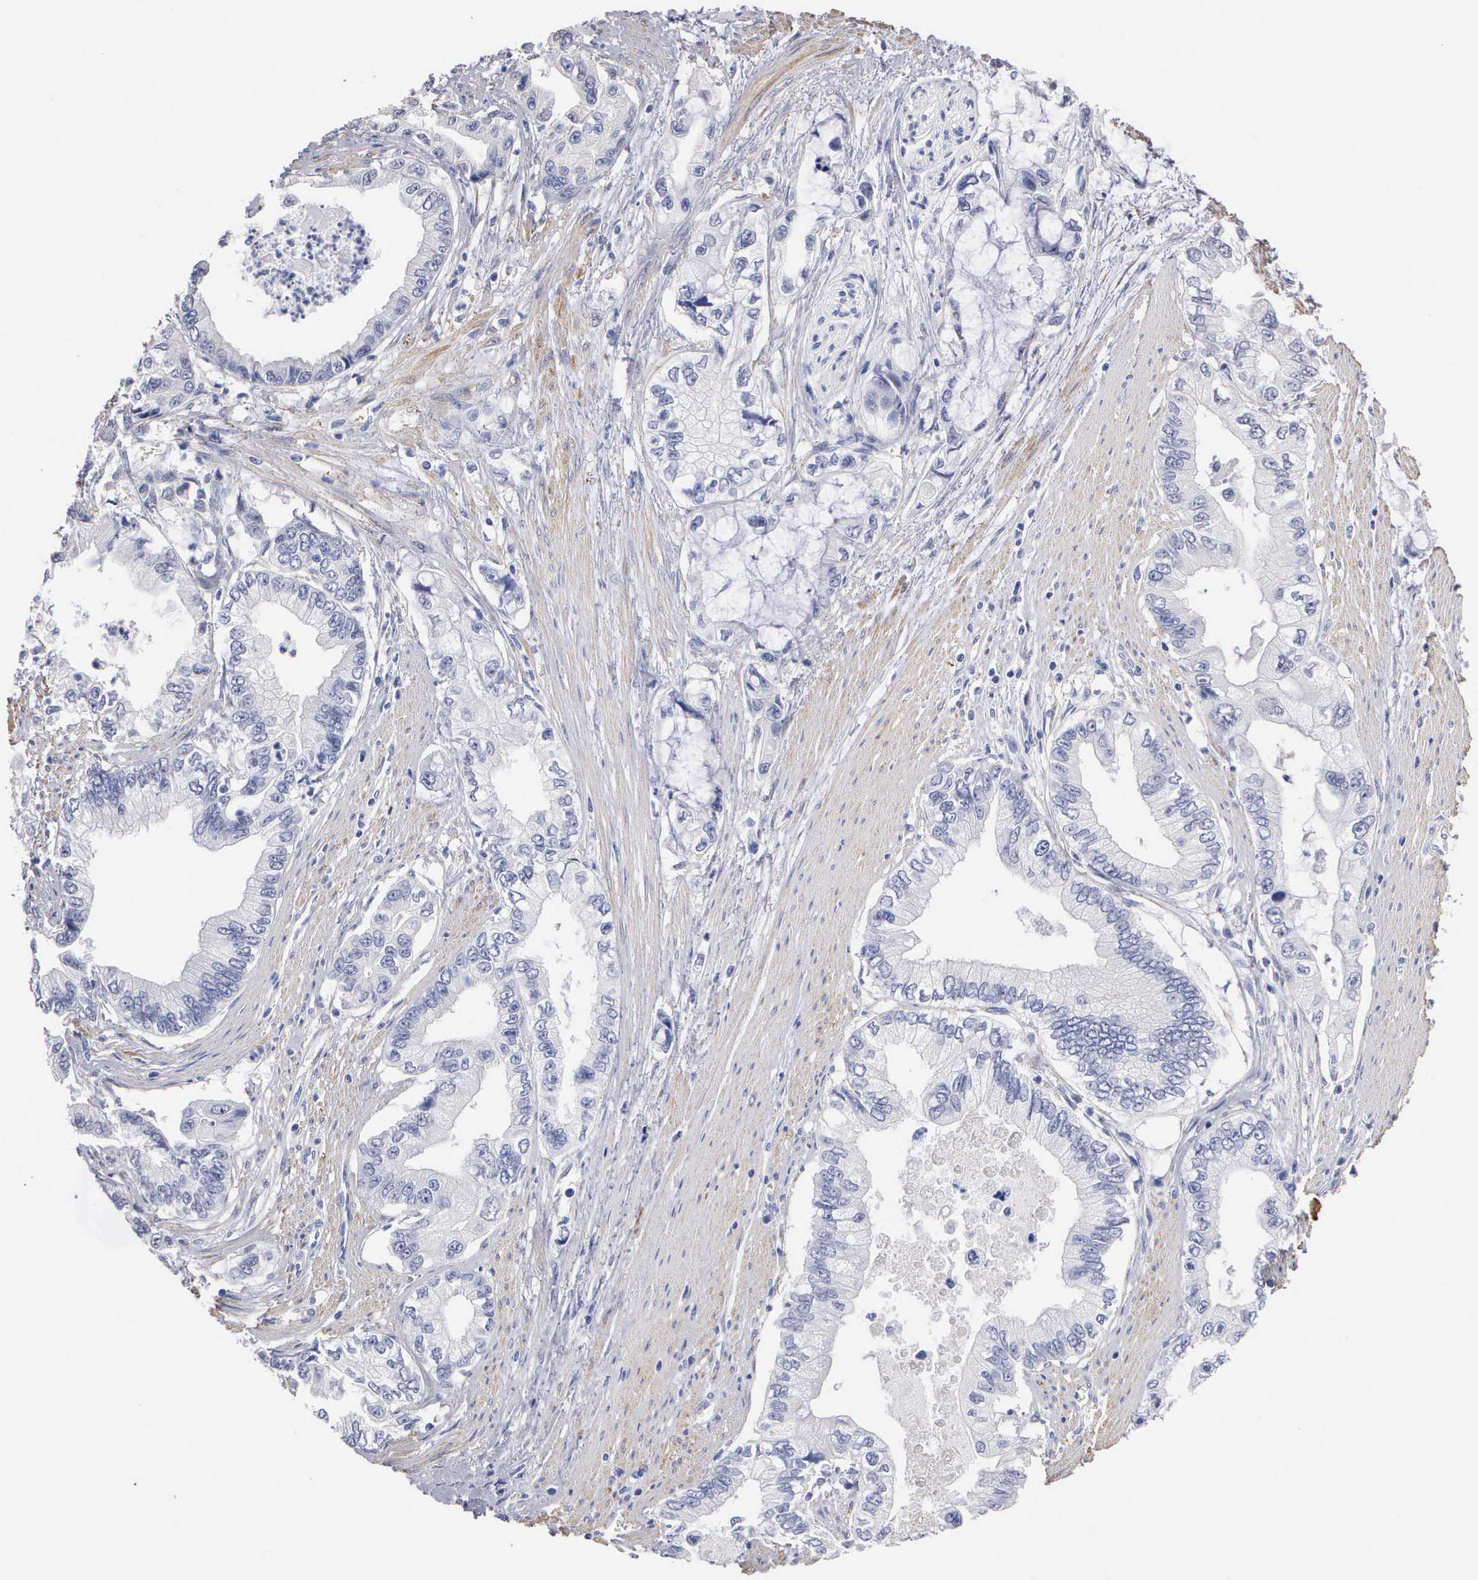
{"staining": {"intensity": "negative", "quantity": "none", "location": "none"}, "tissue": "pancreatic cancer", "cell_type": "Tumor cells", "image_type": "cancer", "snomed": [{"axis": "morphology", "description": "Adenocarcinoma, NOS"}, {"axis": "topography", "description": "Pancreas"}, {"axis": "topography", "description": "Stomach, upper"}], "caption": "High power microscopy histopathology image of an immunohistochemistry image of pancreatic cancer, revealing no significant expression in tumor cells.", "gene": "ELFN2", "patient": {"sex": "male", "age": 77}}